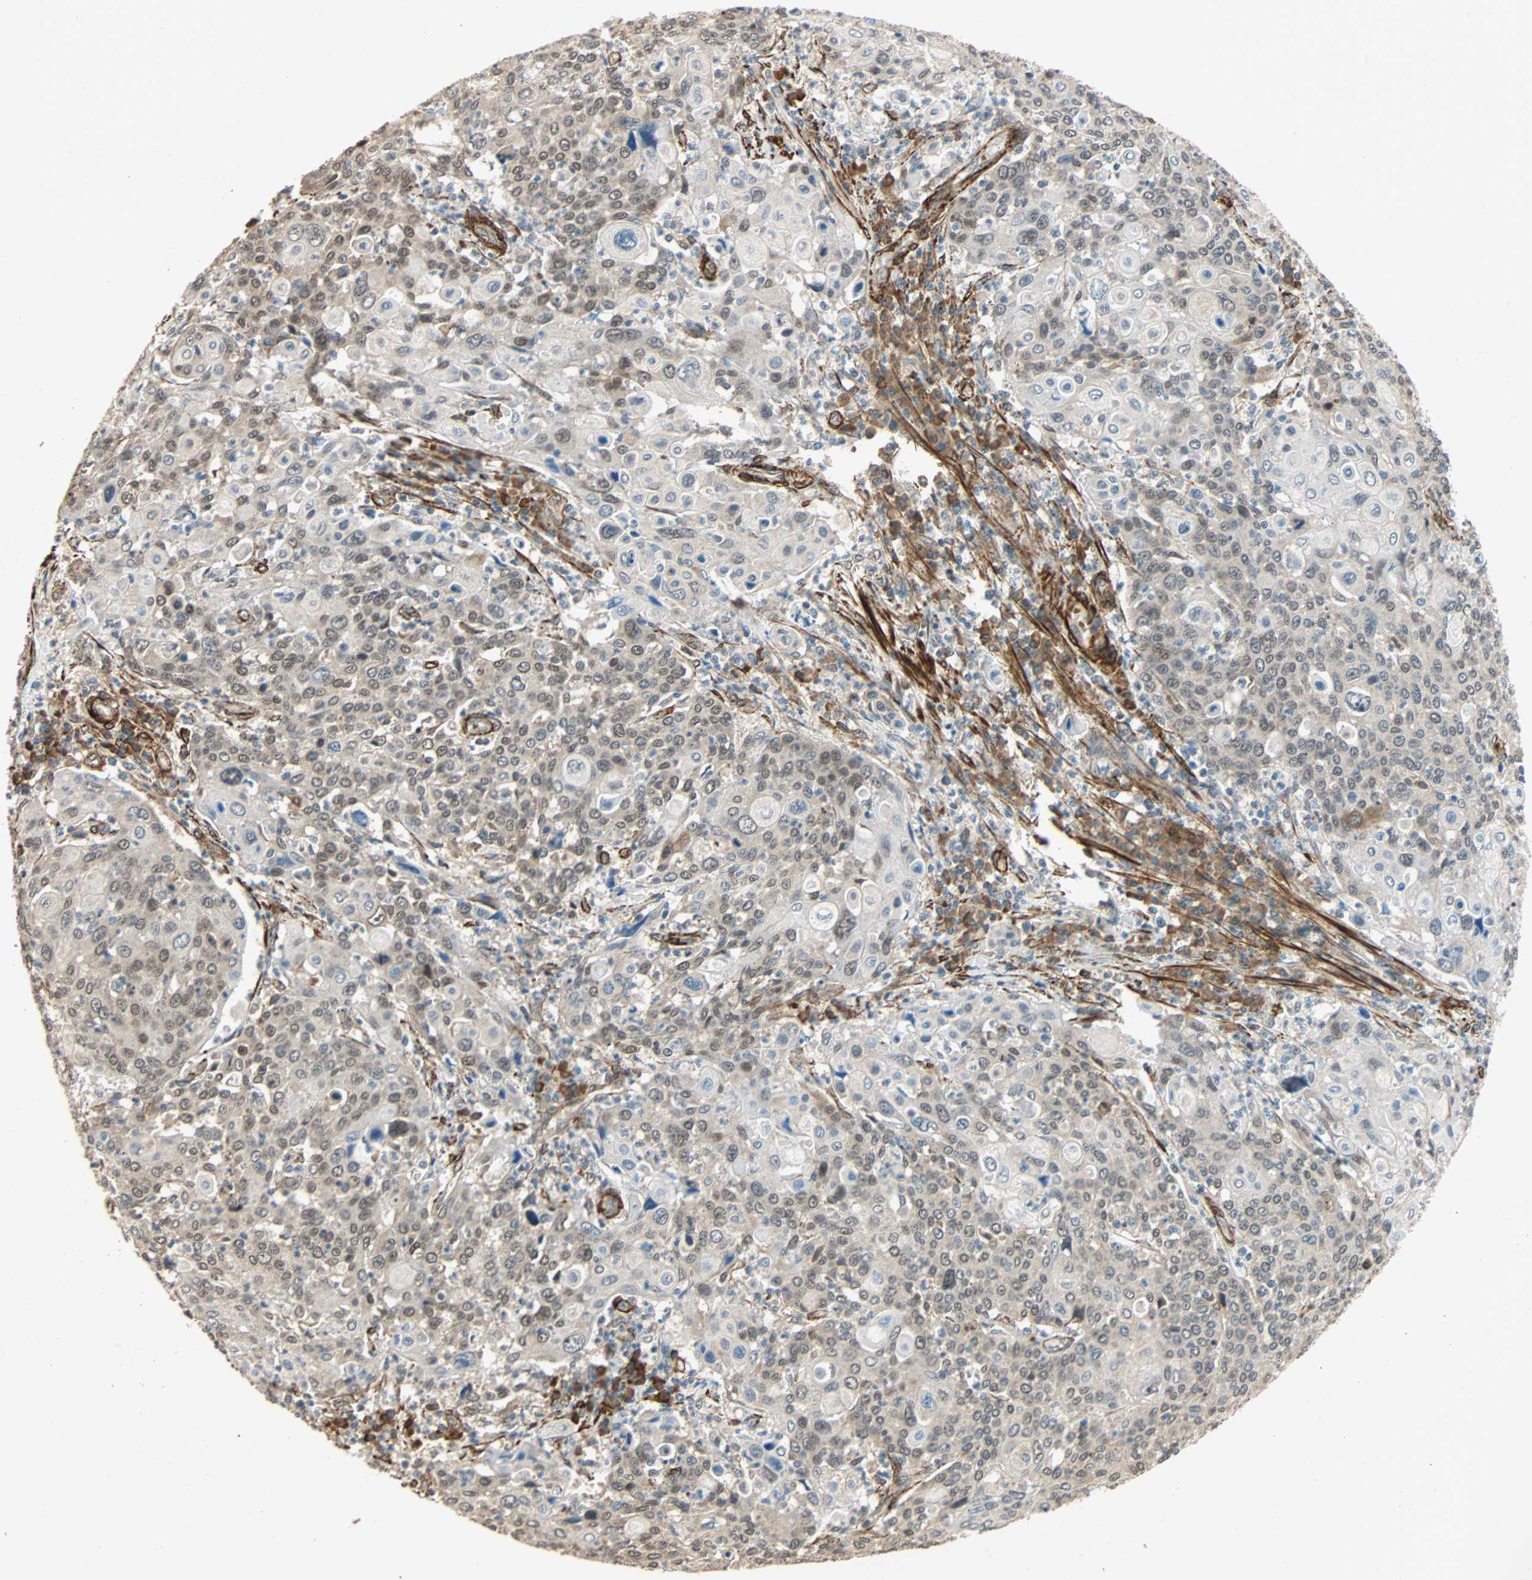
{"staining": {"intensity": "weak", "quantity": "<25%", "location": "cytoplasmic/membranous"}, "tissue": "cervical cancer", "cell_type": "Tumor cells", "image_type": "cancer", "snomed": [{"axis": "morphology", "description": "Squamous cell carcinoma, NOS"}, {"axis": "topography", "description": "Cervix"}], "caption": "This is an IHC micrograph of cervical cancer (squamous cell carcinoma). There is no staining in tumor cells.", "gene": "QSER1", "patient": {"sex": "female", "age": 40}}